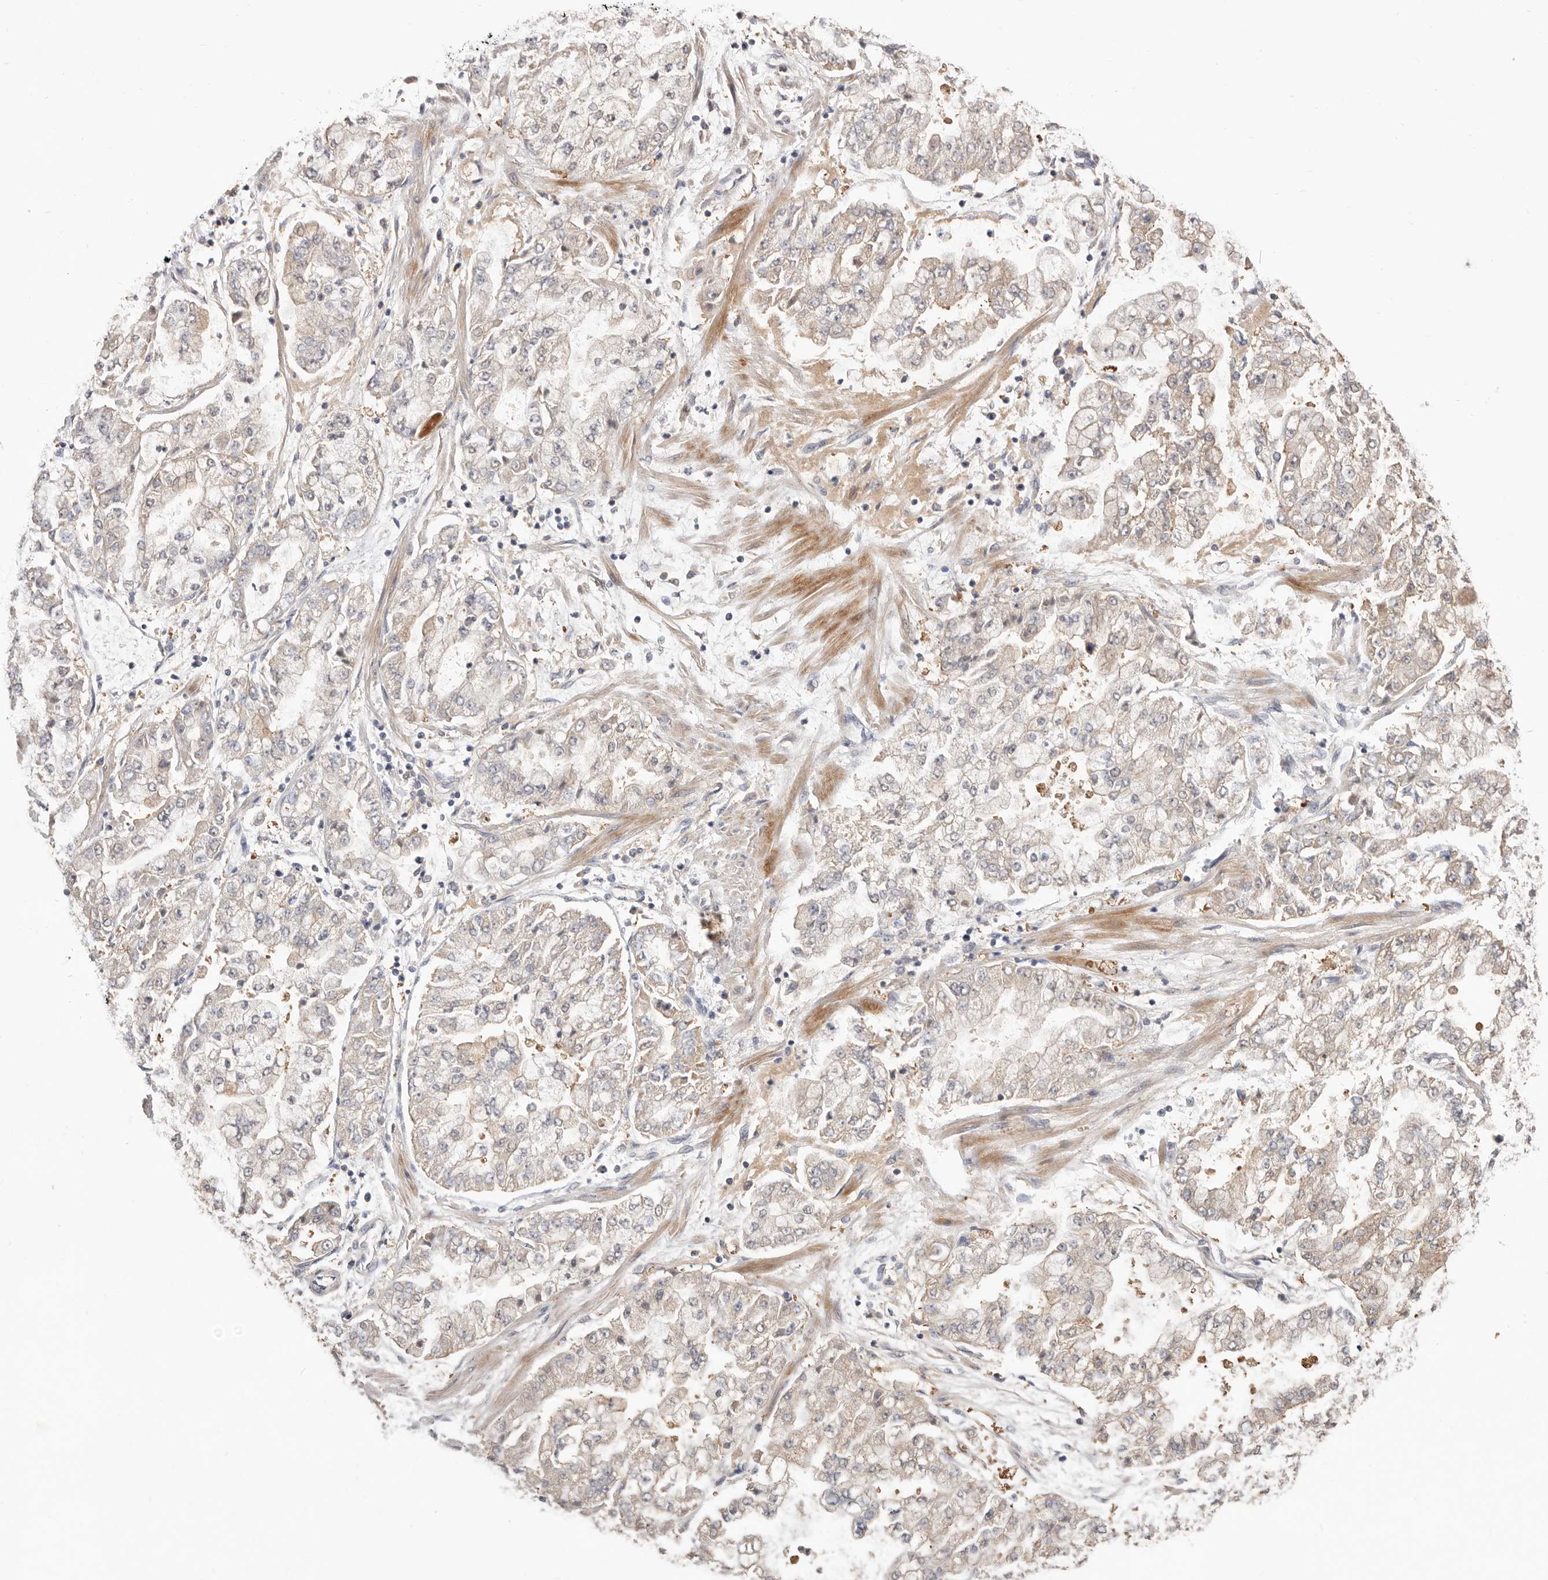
{"staining": {"intensity": "weak", "quantity": "<25%", "location": "cytoplasmic/membranous"}, "tissue": "stomach cancer", "cell_type": "Tumor cells", "image_type": "cancer", "snomed": [{"axis": "morphology", "description": "Adenocarcinoma, NOS"}, {"axis": "topography", "description": "Stomach"}], "caption": "Protein analysis of stomach cancer (adenocarcinoma) exhibits no significant staining in tumor cells.", "gene": "DOP1A", "patient": {"sex": "male", "age": 76}}